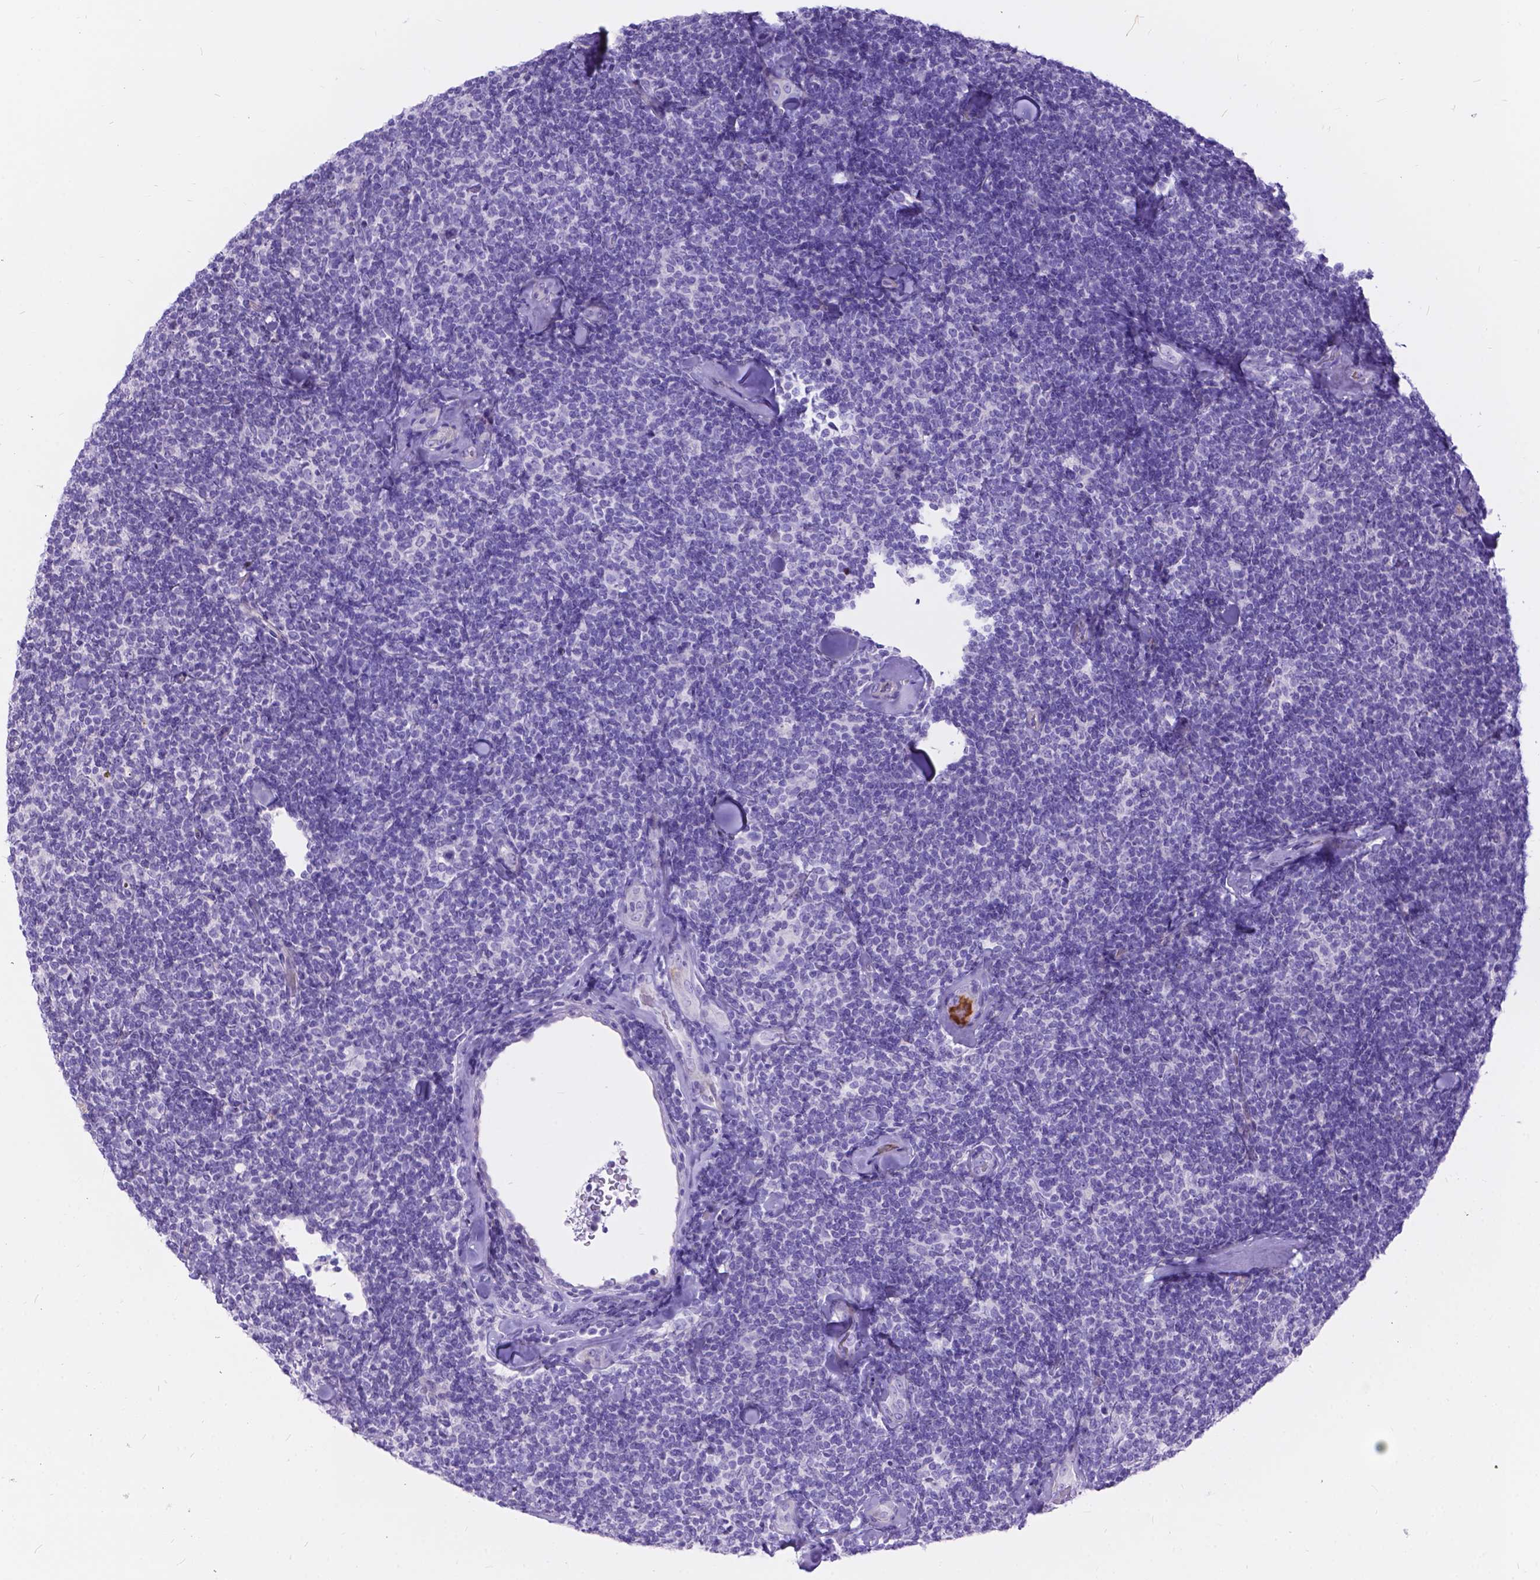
{"staining": {"intensity": "negative", "quantity": "none", "location": "none"}, "tissue": "lymphoma", "cell_type": "Tumor cells", "image_type": "cancer", "snomed": [{"axis": "morphology", "description": "Malignant lymphoma, non-Hodgkin's type, Low grade"}, {"axis": "topography", "description": "Lymph node"}], "caption": "The image shows no staining of tumor cells in low-grade malignant lymphoma, non-Hodgkin's type.", "gene": "KLHL10", "patient": {"sex": "female", "age": 56}}